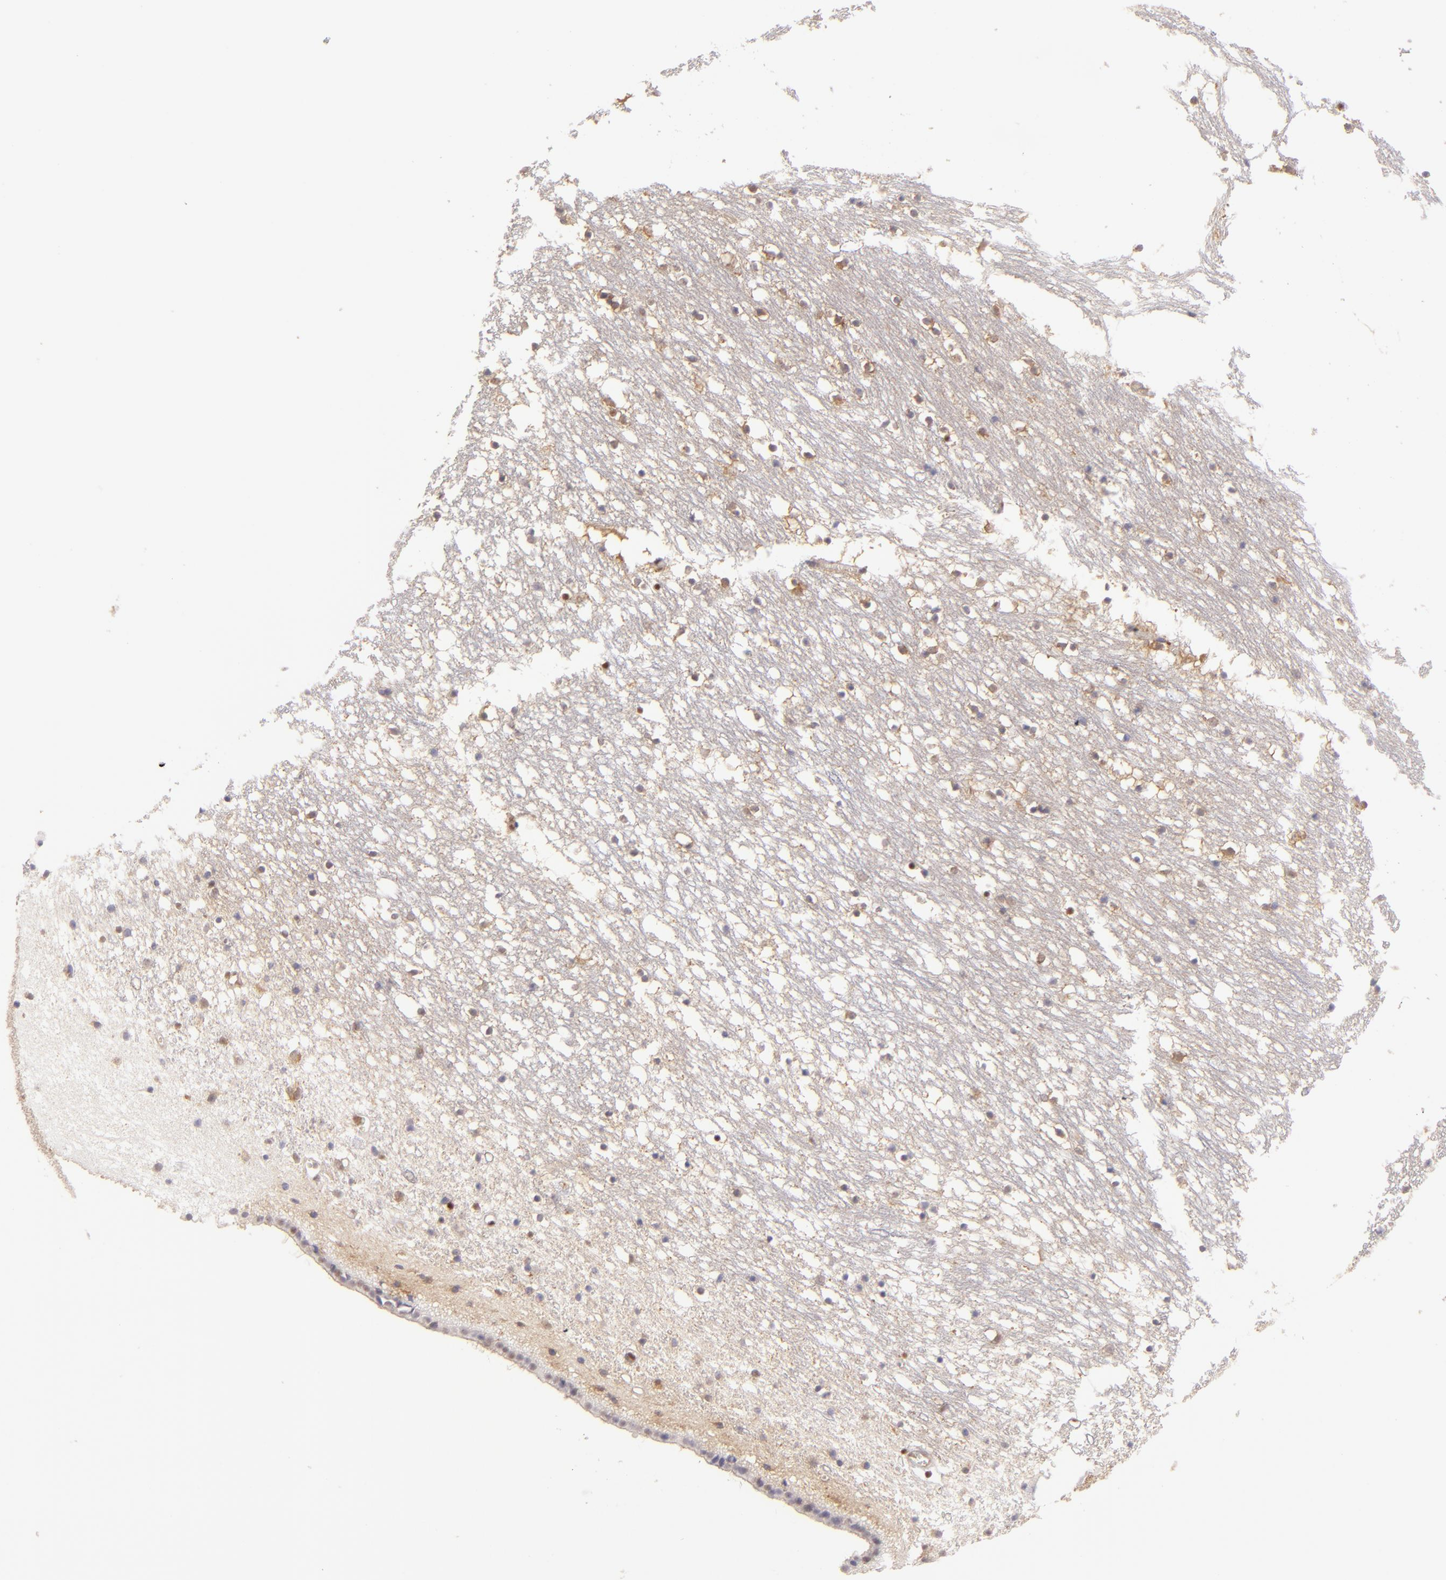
{"staining": {"intensity": "weak", "quantity": "25%-75%", "location": "cytoplasmic/membranous"}, "tissue": "caudate", "cell_type": "Glial cells", "image_type": "normal", "snomed": [{"axis": "morphology", "description": "Normal tissue, NOS"}, {"axis": "topography", "description": "Lateral ventricle wall"}], "caption": "Brown immunohistochemical staining in unremarkable caudate exhibits weak cytoplasmic/membranous positivity in approximately 25%-75% of glial cells.", "gene": "PTPN13", "patient": {"sex": "male", "age": 45}}